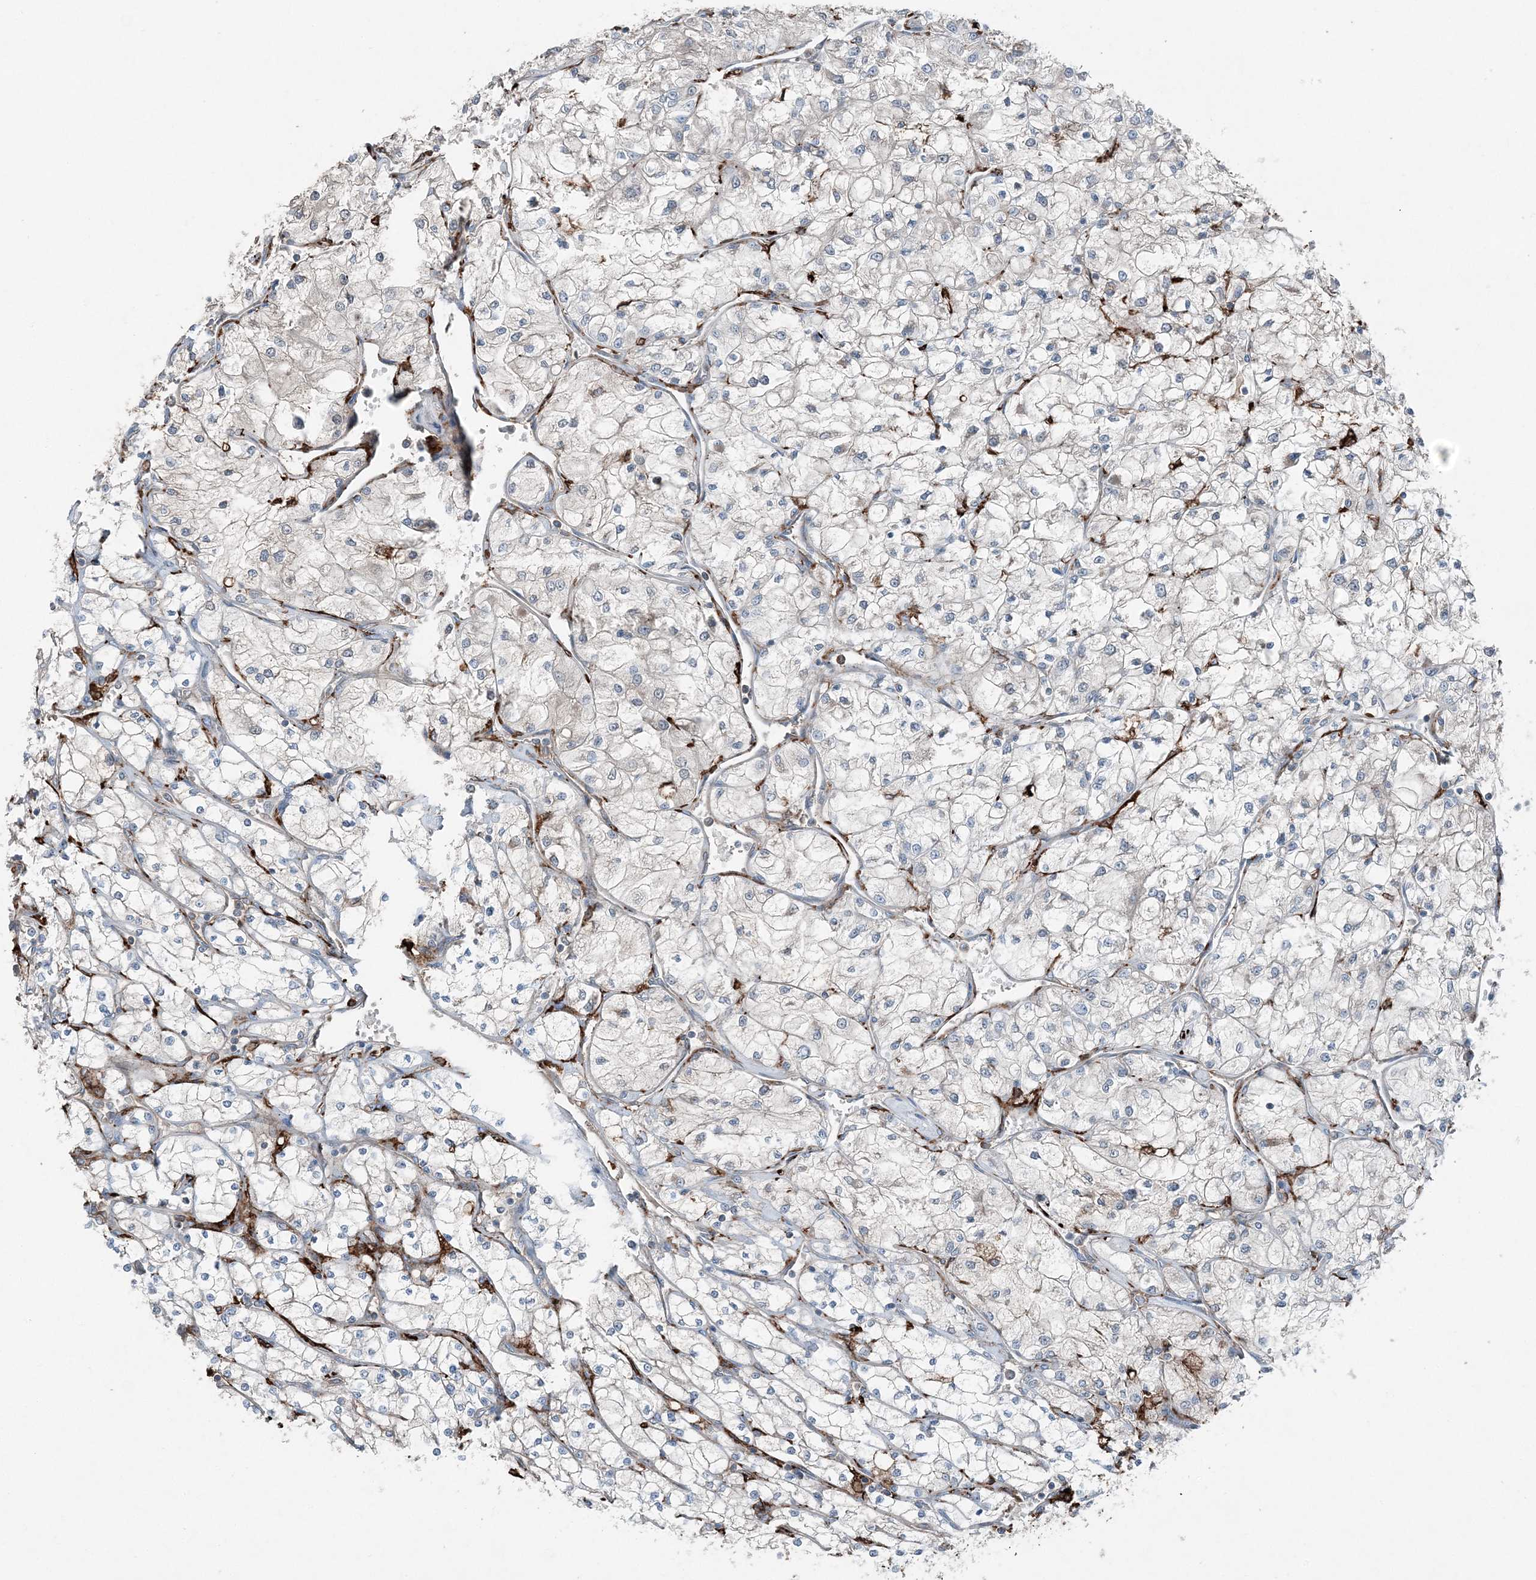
{"staining": {"intensity": "negative", "quantity": "none", "location": "none"}, "tissue": "renal cancer", "cell_type": "Tumor cells", "image_type": "cancer", "snomed": [{"axis": "morphology", "description": "Adenocarcinoma, NOS"}, {"axis": "topography", "description": "Kidney"}], "caption": "High power microscopy photomicrograph of an immunohistochemistry histopathology image of renal adenocarcinoma, revealing no significant positivity in tumor cells.", "gene": "KY", "patient": {"sex": "male", "age": 80}}